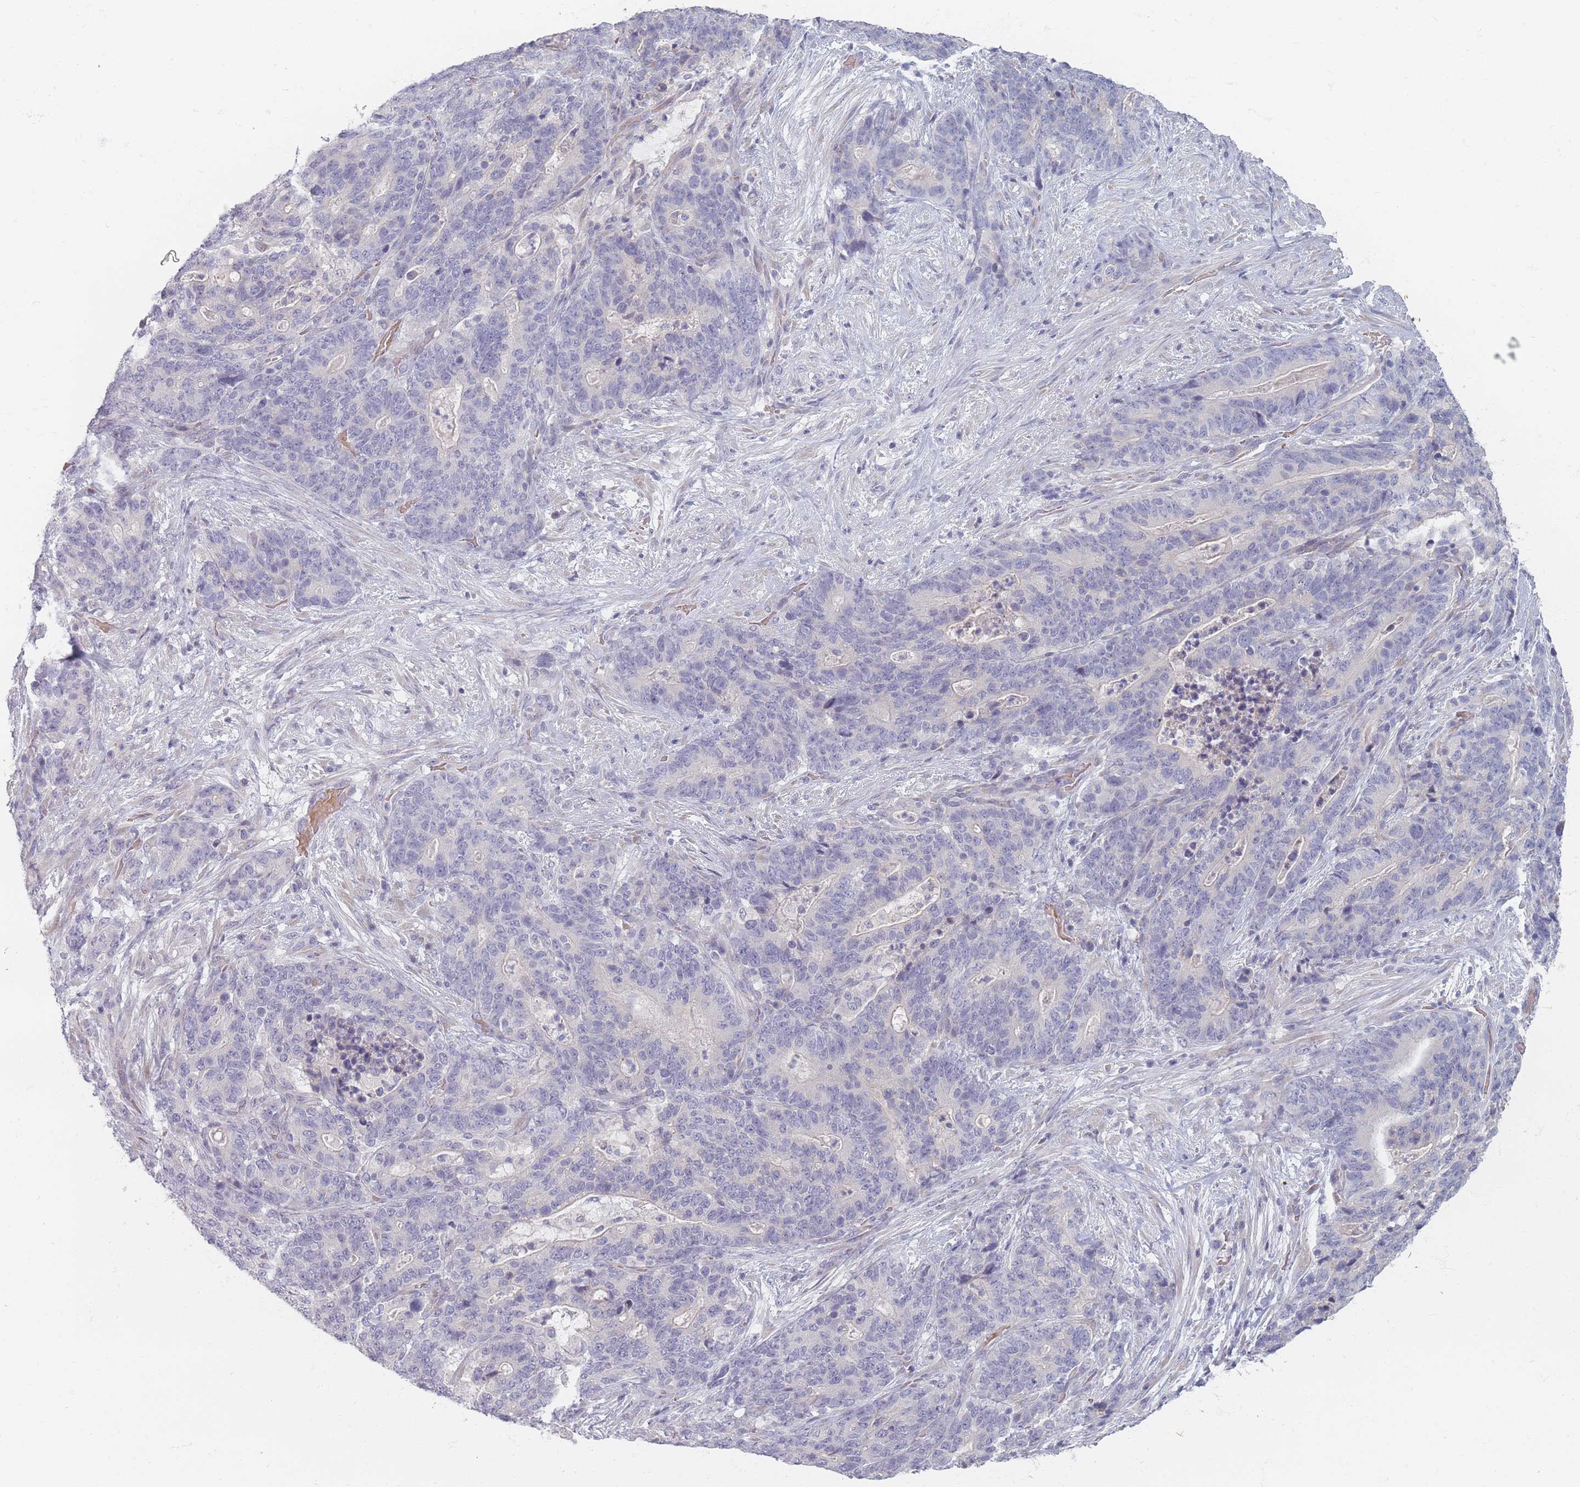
{"staining": {"intensity": "negative", "quantity": "none", "location": "none"}, "tissue": "stomach cancer", "cell_type": "Tumor cells", "image_type": "cancer", "snomed": [{"axis": "morphology", "description": "Normal tissue, NOS"}, {"axis": "morphology", "description": "Adenocarcinoma, NOS"}, {"axis": "topography", "description": "Stomach"}], "caption": "Protein analysis of stomach cancer (adenocarcinoma) exhibits no significant positivity in tumor cells.", "gene": "TMOD1", "patient": {"sex": "female", "age": 64}}